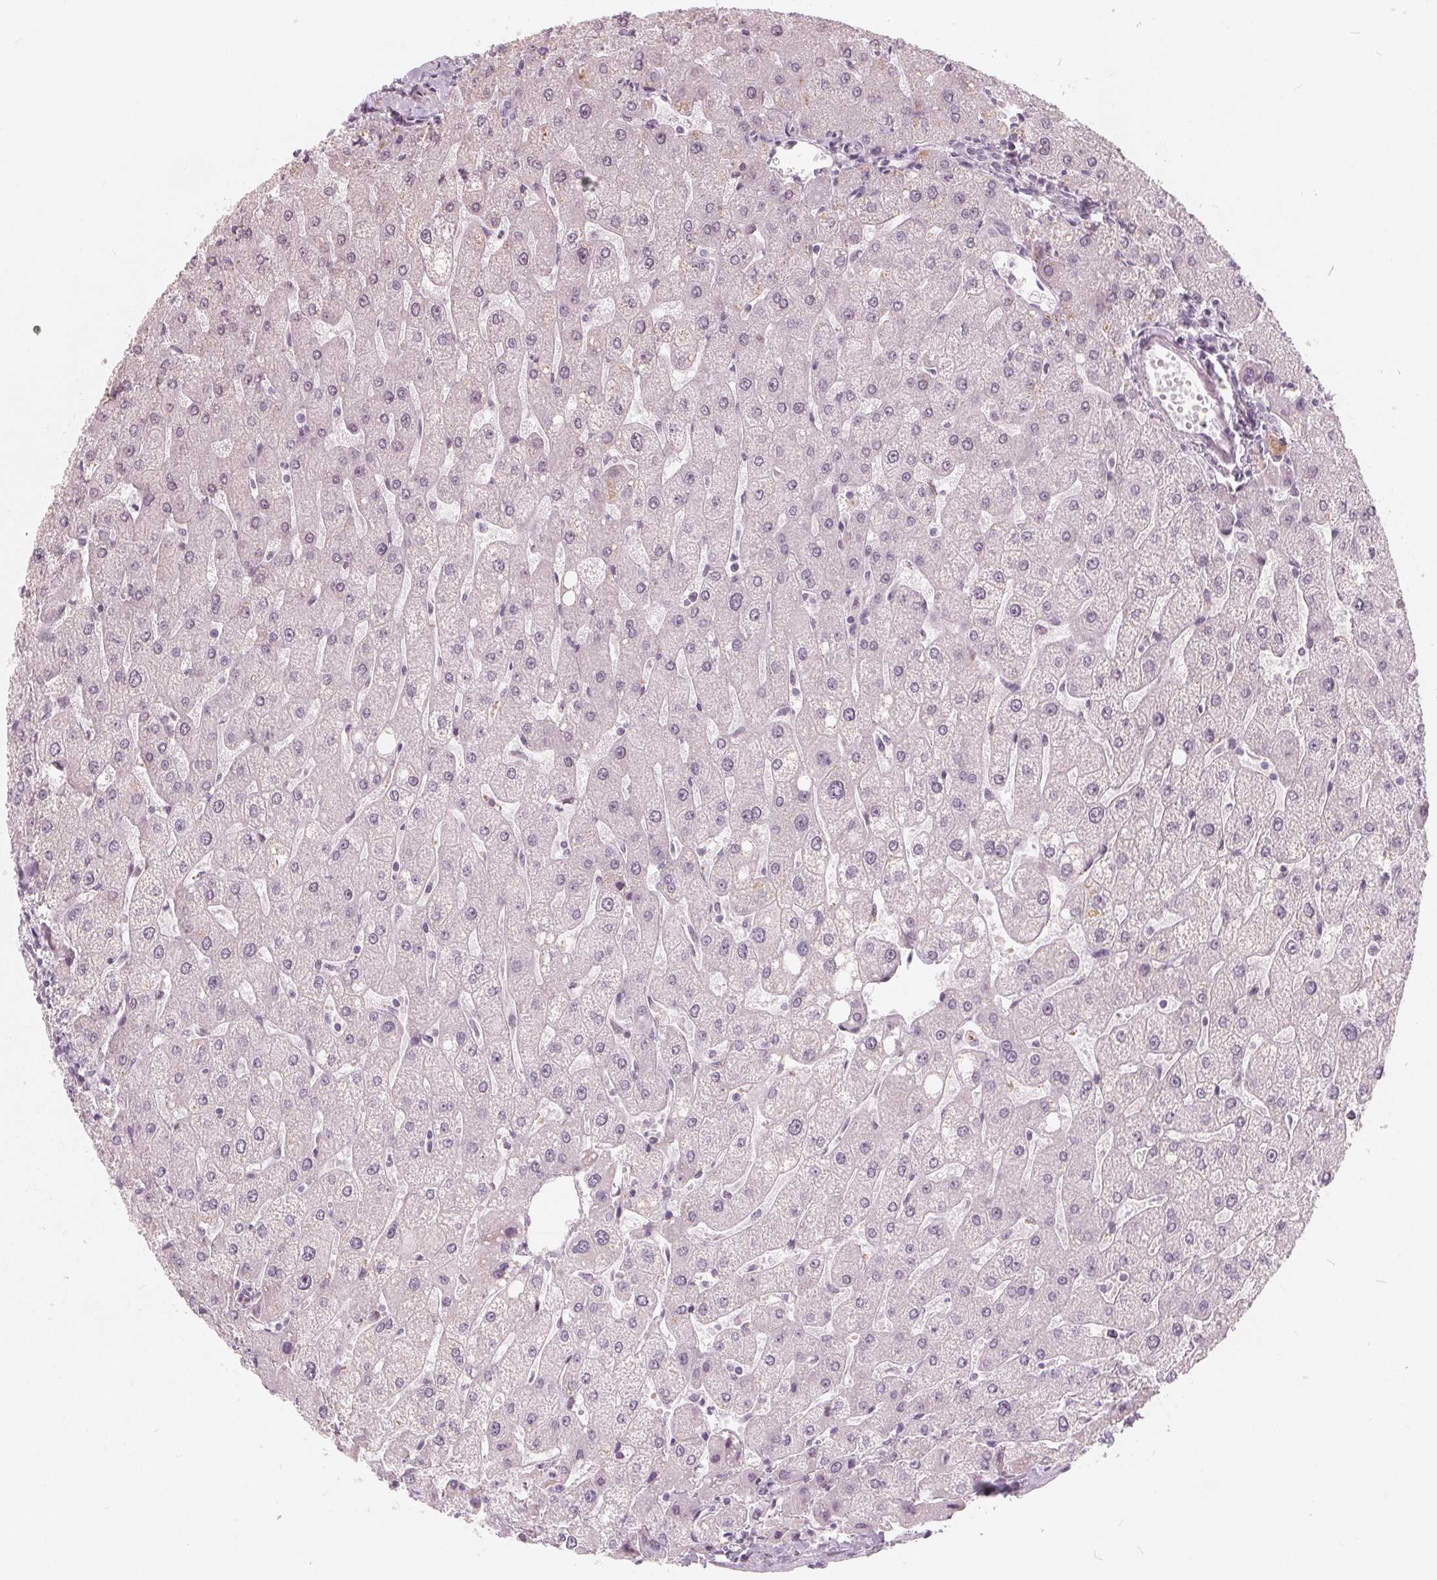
{"staining": {"intensity": "negative", "quantity": "none", "location": "none"}, "tissue": "liver", "cell_type": "Cholangiocytes", "image_type": "normal", "snomed": [{"axis": "morphology", "description": "Normal tissue, NOS"}, {"axis": "topography", "description": "Liver"}], "caption": "The image reveals no staining of cholangiocytes in unremarkable liver. (DAB (3,3'-diaminobenzidine) immunohistochemistry visualized using brightfield microscopy, high magnification).", "gene": "NUP210L", "patient": {"sex": "male", "age": 67}}